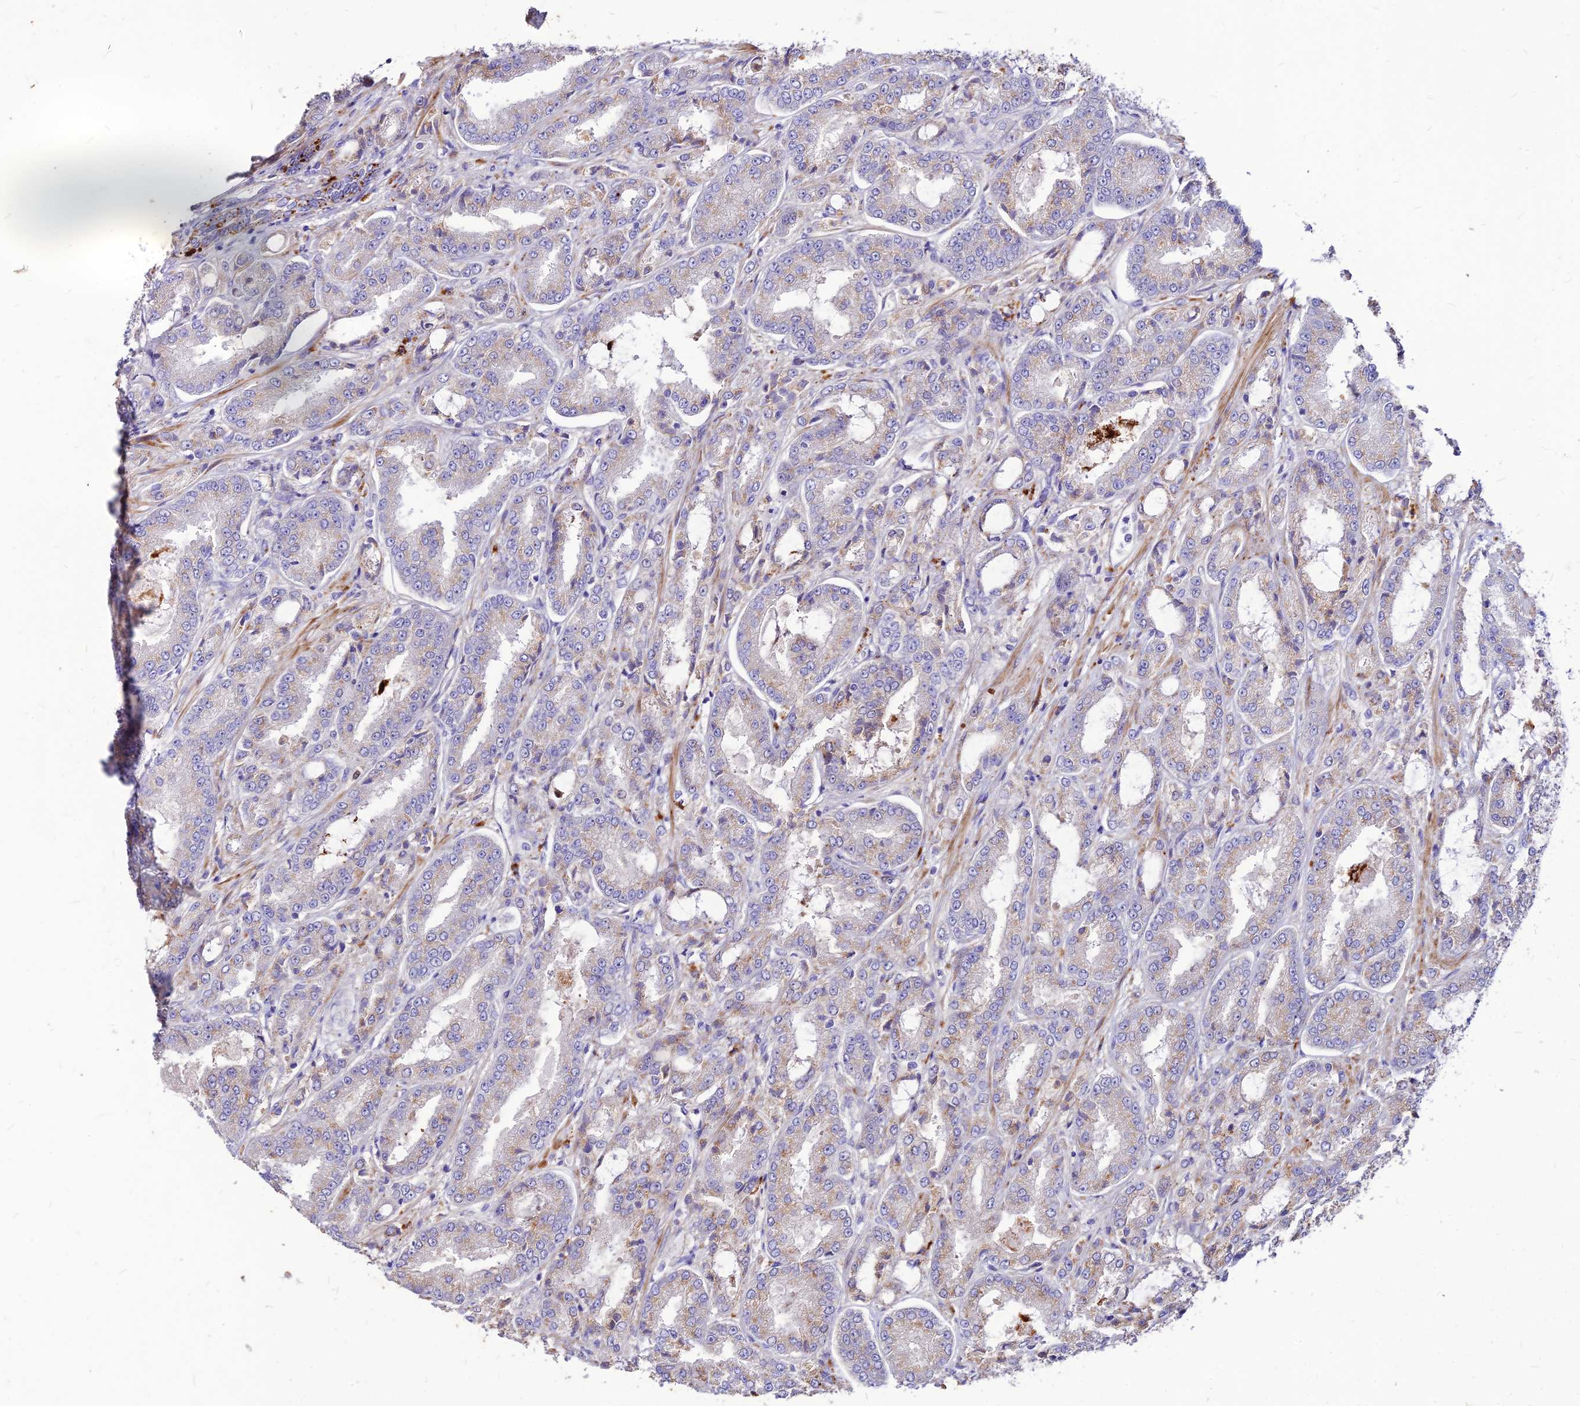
{"staining": {"intensity": "negative", "quantity": "none", "location": "none"}, "tissue": "prostate cancer", "cell_type": "Tumor cells", "image_type": "cancer", "snomed": [{"axis": "morphology", "description": "Adenocarcinoma, High grade"}, {"axis": "topography", "description": "Prostate"}], "caption": "Immunohistochemistry of human adenocarcinoma (high-grade) (prostate) shows no expression in tumor cells.", "gene": "RIMOC1", "patient": {"sex": "male", "age": 71}}